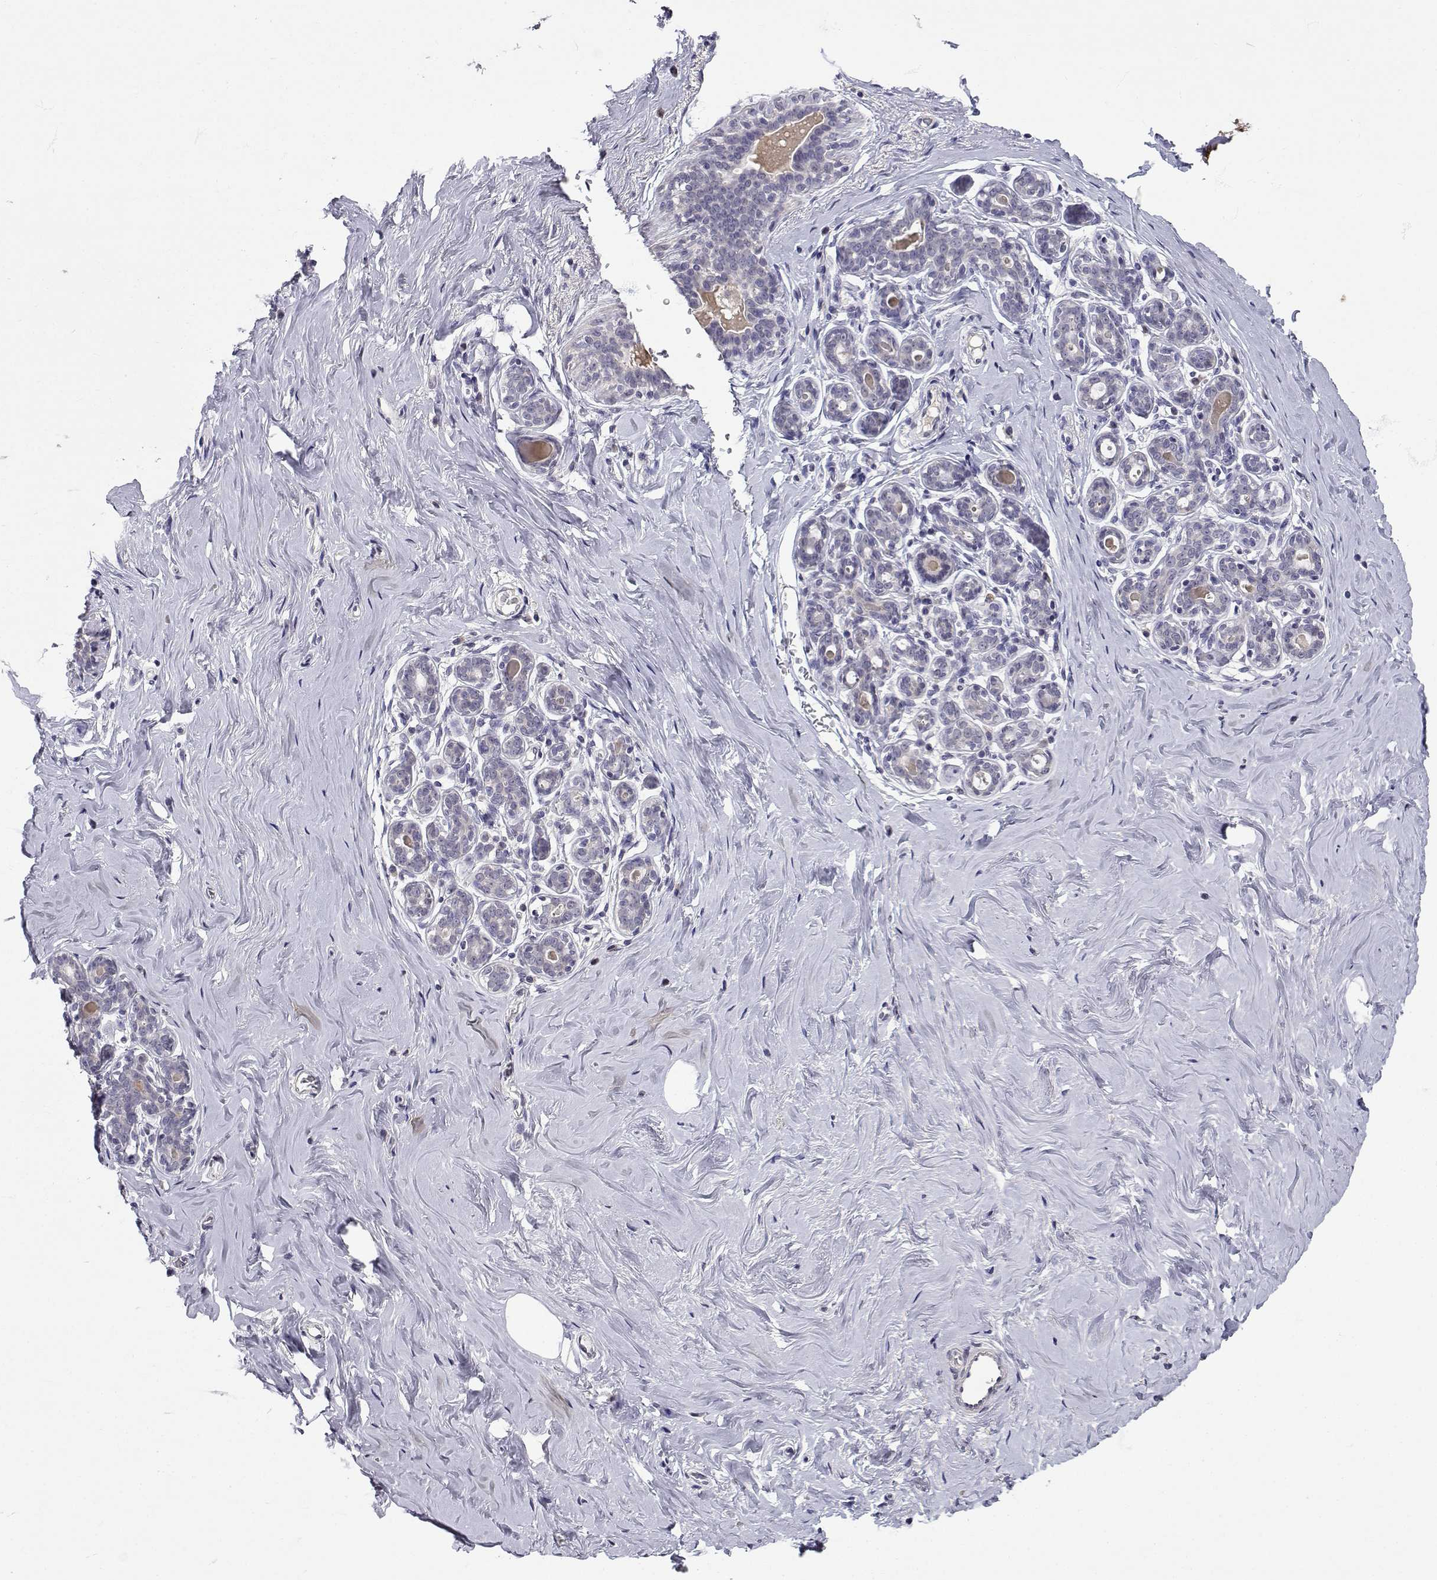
{"staining": {"intensity": "negative", "quantity": "none", "location": "none"}, "tissue": "breast", "cell_type": "Adipocytes", "image_type": "normal", "snomed": [{"axis": "morphology", "description": "Normal tissue, NOS"}, {"axis": "topography", "description": "Skin"}, {"axis": "topography", "description": "Breast"}], "caption": "The image displays no staining of adipocytes in normal breast.", "gene": "SLC6A3", "patient": {"sex": "female", "age": 43}}